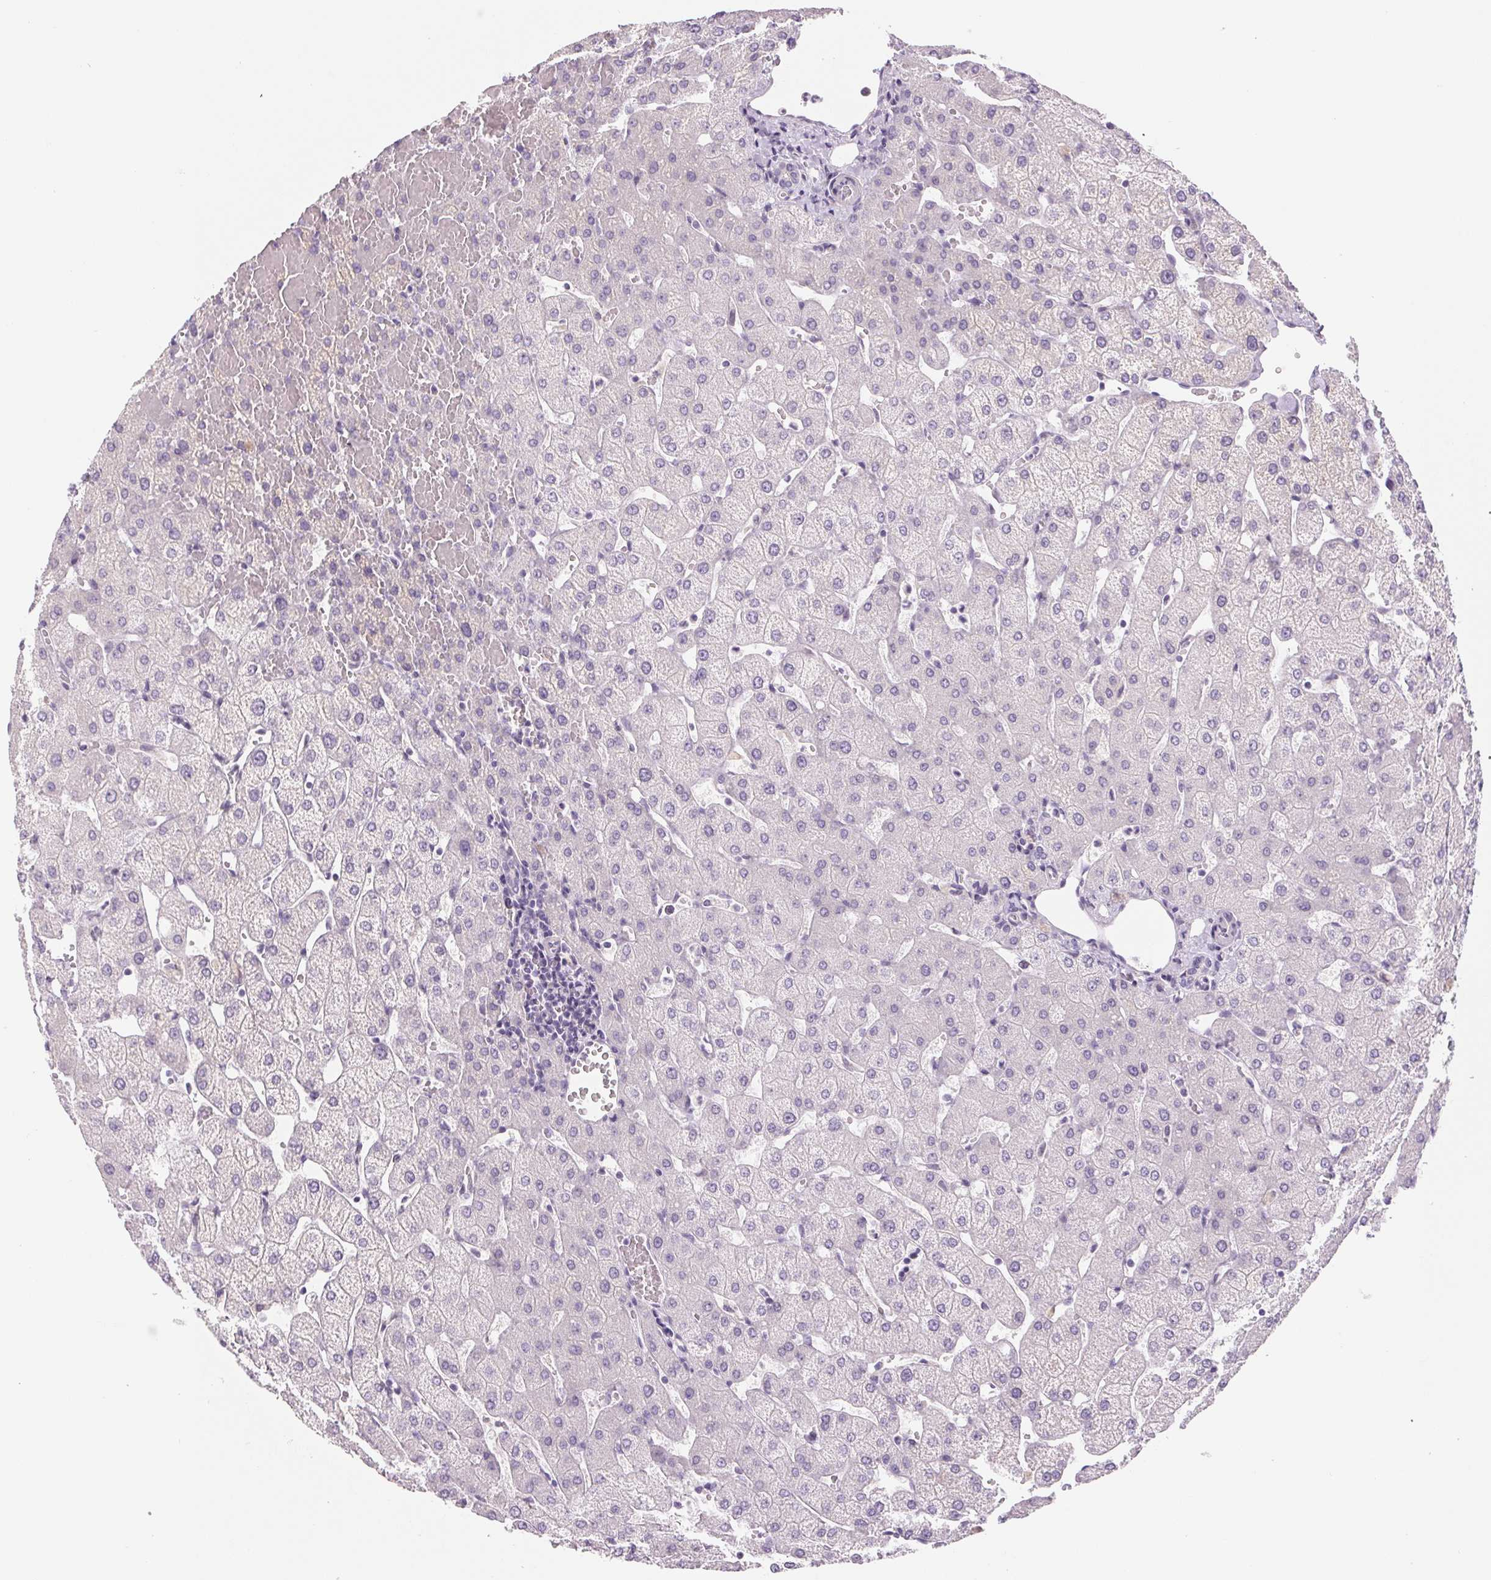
{"staining": {"intensity": "negative", "quantity": "none", "location": "none"}, "tissue": "liver", "cell_type": "Cholangiocytes", "image_type": "normal", "snomed": [{"axis": "morphology", "description": "Normal tissue, NOS"}, {"axis": "topography", "description": "Liver"}], "caption": "A photomicrograph of human liver is negative for staining in cholangiocytes.", "gene": "CCDC168", "patient": {"sex": "female", "age": 54}}